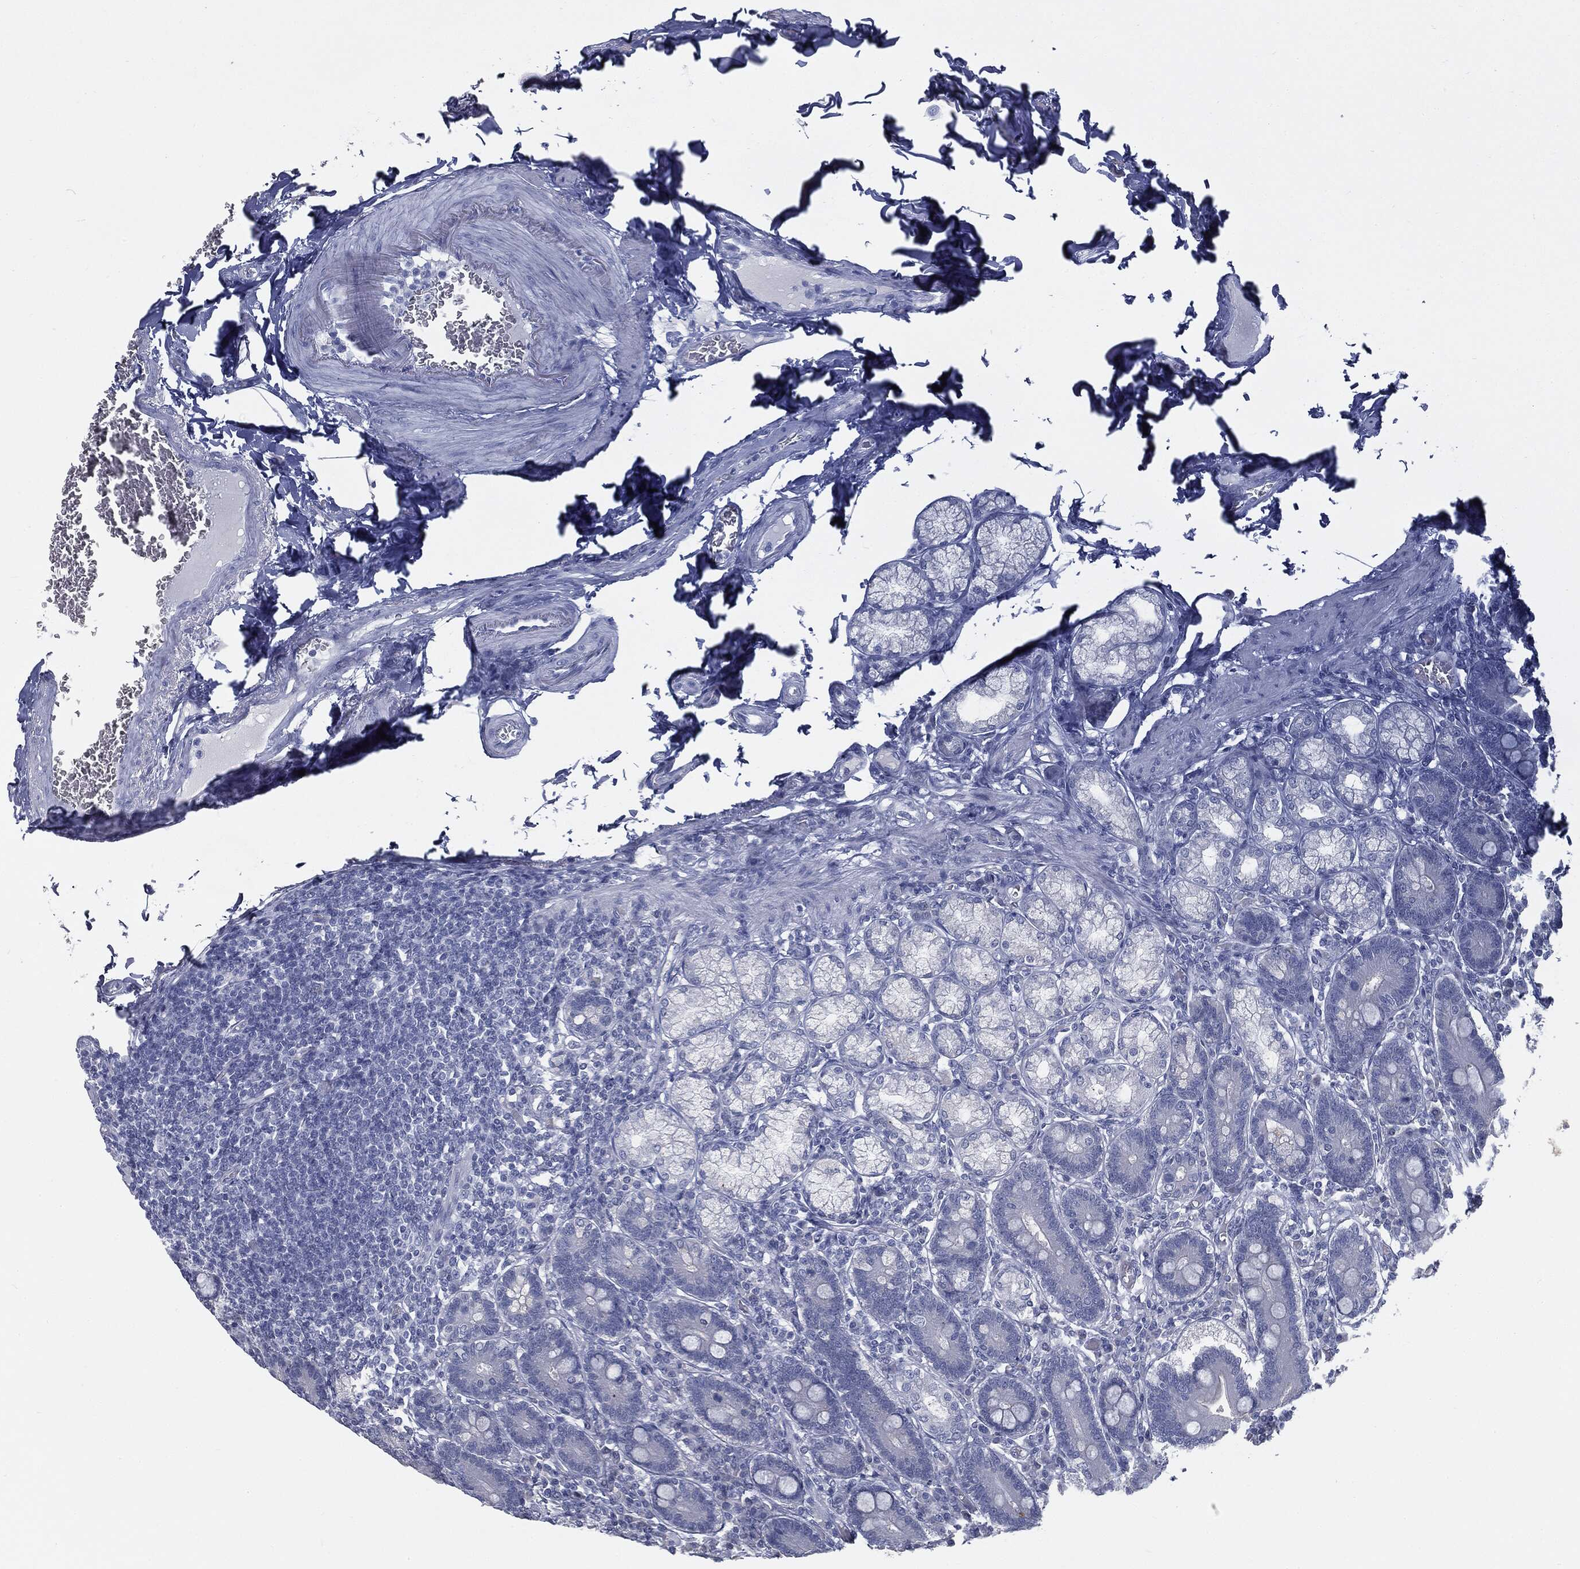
{"staining": {"intensity": "negative", "quantity": "none", "location": "none"}, "tissue": "duodenum", "cell_type": "Glandular cells", "image_type": "normal", "snomed": [{"axis": "morphology", "description": "Normal tissue, NOS"}, {"axis": "topography", "description": "Duodenum"}], "caption": "This is an IHC micrograph of normal human duodenum. There is no staining in glandular cells.", "gene": "MUC5AC", "patient": {"sex": "female", "age": 62}}